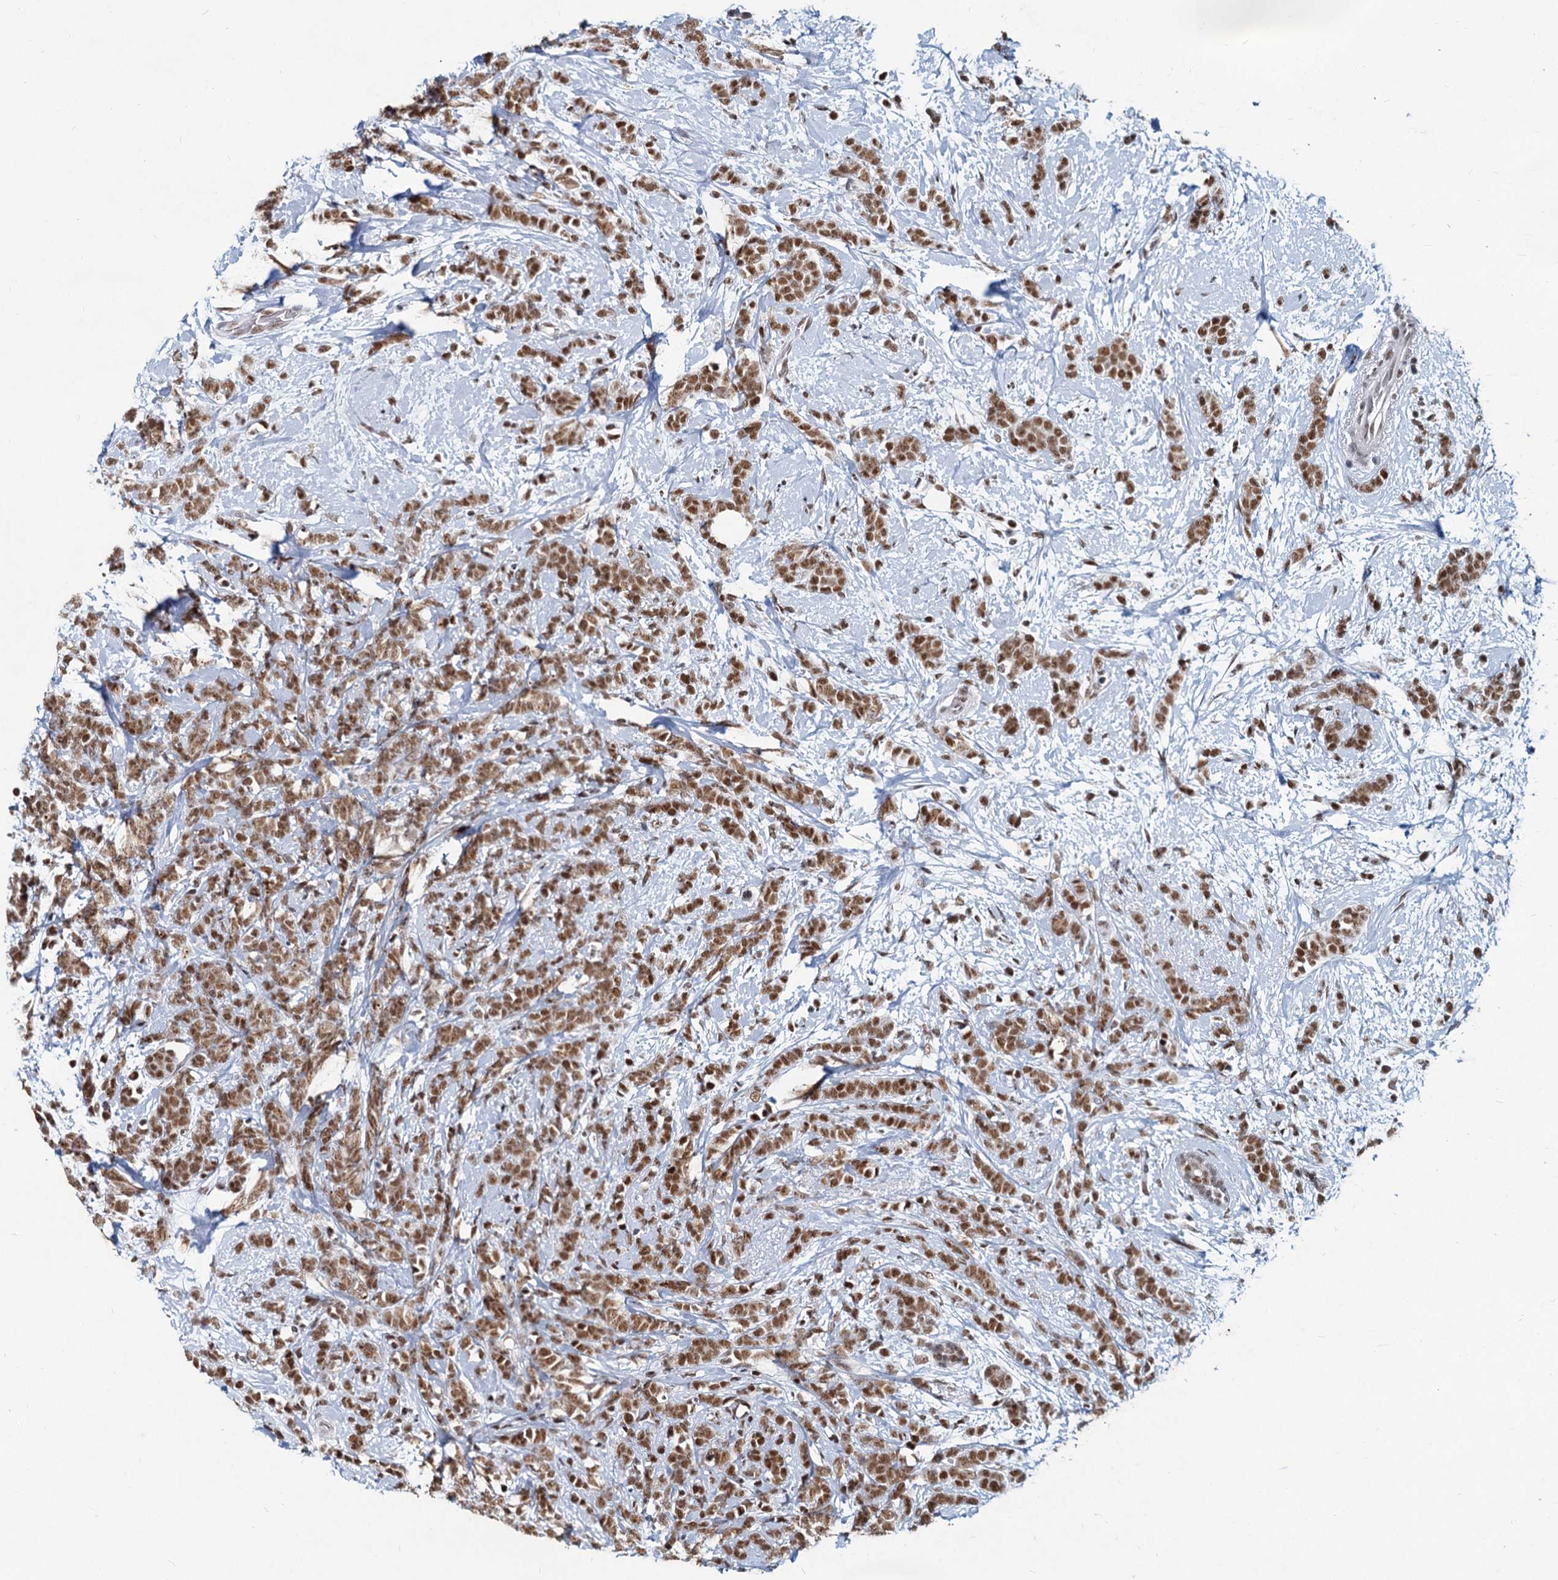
{"staining": {"intensity": "moderate", "quantity": ">75%", "location": "nuclear"}, "tissue": "breast cancer", "cell_type": "Tumor cells", "image_type": "cancer", "snomed": [{"axis": "morphology", "description": "Lobular carcinoma"}, {"axis": "topography", "description": "Breast"}], "caption": "About >75% of tumor cells in lobular carcinoma (breast) demonstrate moderate nuclear protein positivity as visualized by brown immunohistochemical staining.", "gene": "METTL14", "patient": {"sex": "female", "age": 58}}